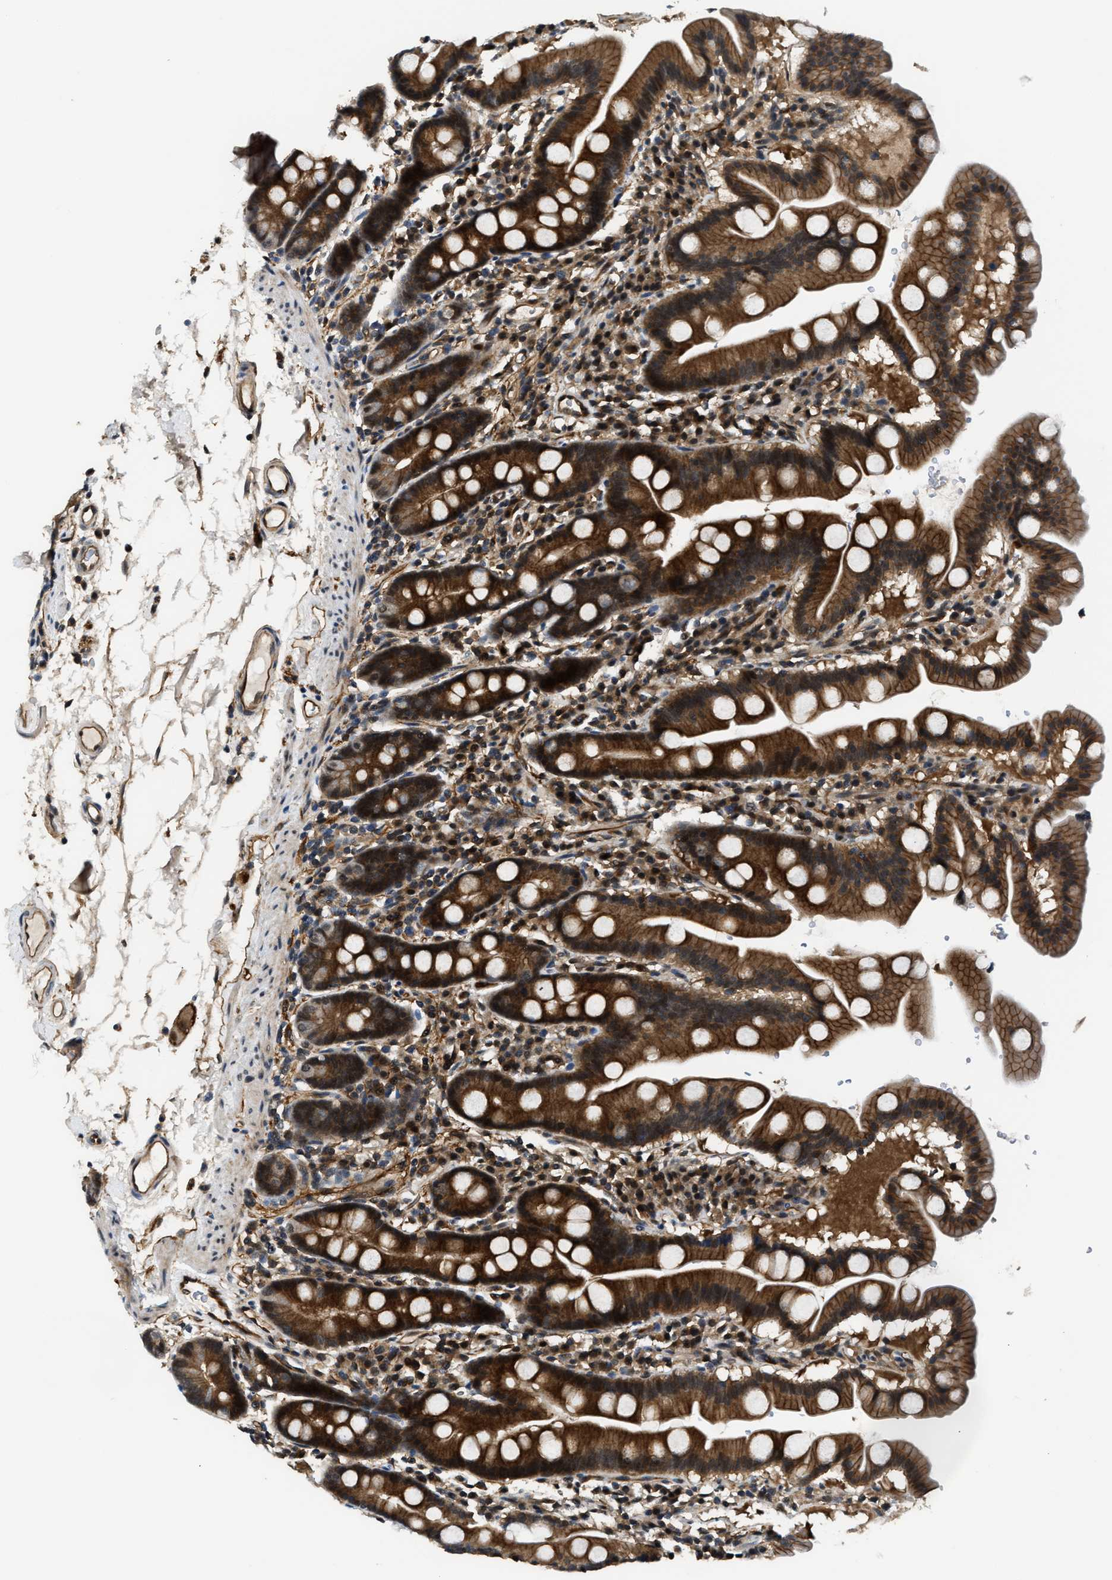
{"staining": {"intensity": "strong", "quantity": ">75%", "location": "cytoplasmic/membranous"}, "tissue": "duodenum", "cell_type": "Glandular cells", "image_type": "normal", "snomed": [{"axis": "morphology", "description": "Normal tissue, NOS"}, {"axis": "topography", "description": "Duodenum"}], "caption": "Immunohistochemical staining of benign duodenum shows strong cytoplasmic/membranous protein expression in approximately >75% of glandular cells.", "gene": "COPS2", "patient": {"sex": "male", "age": 50}}